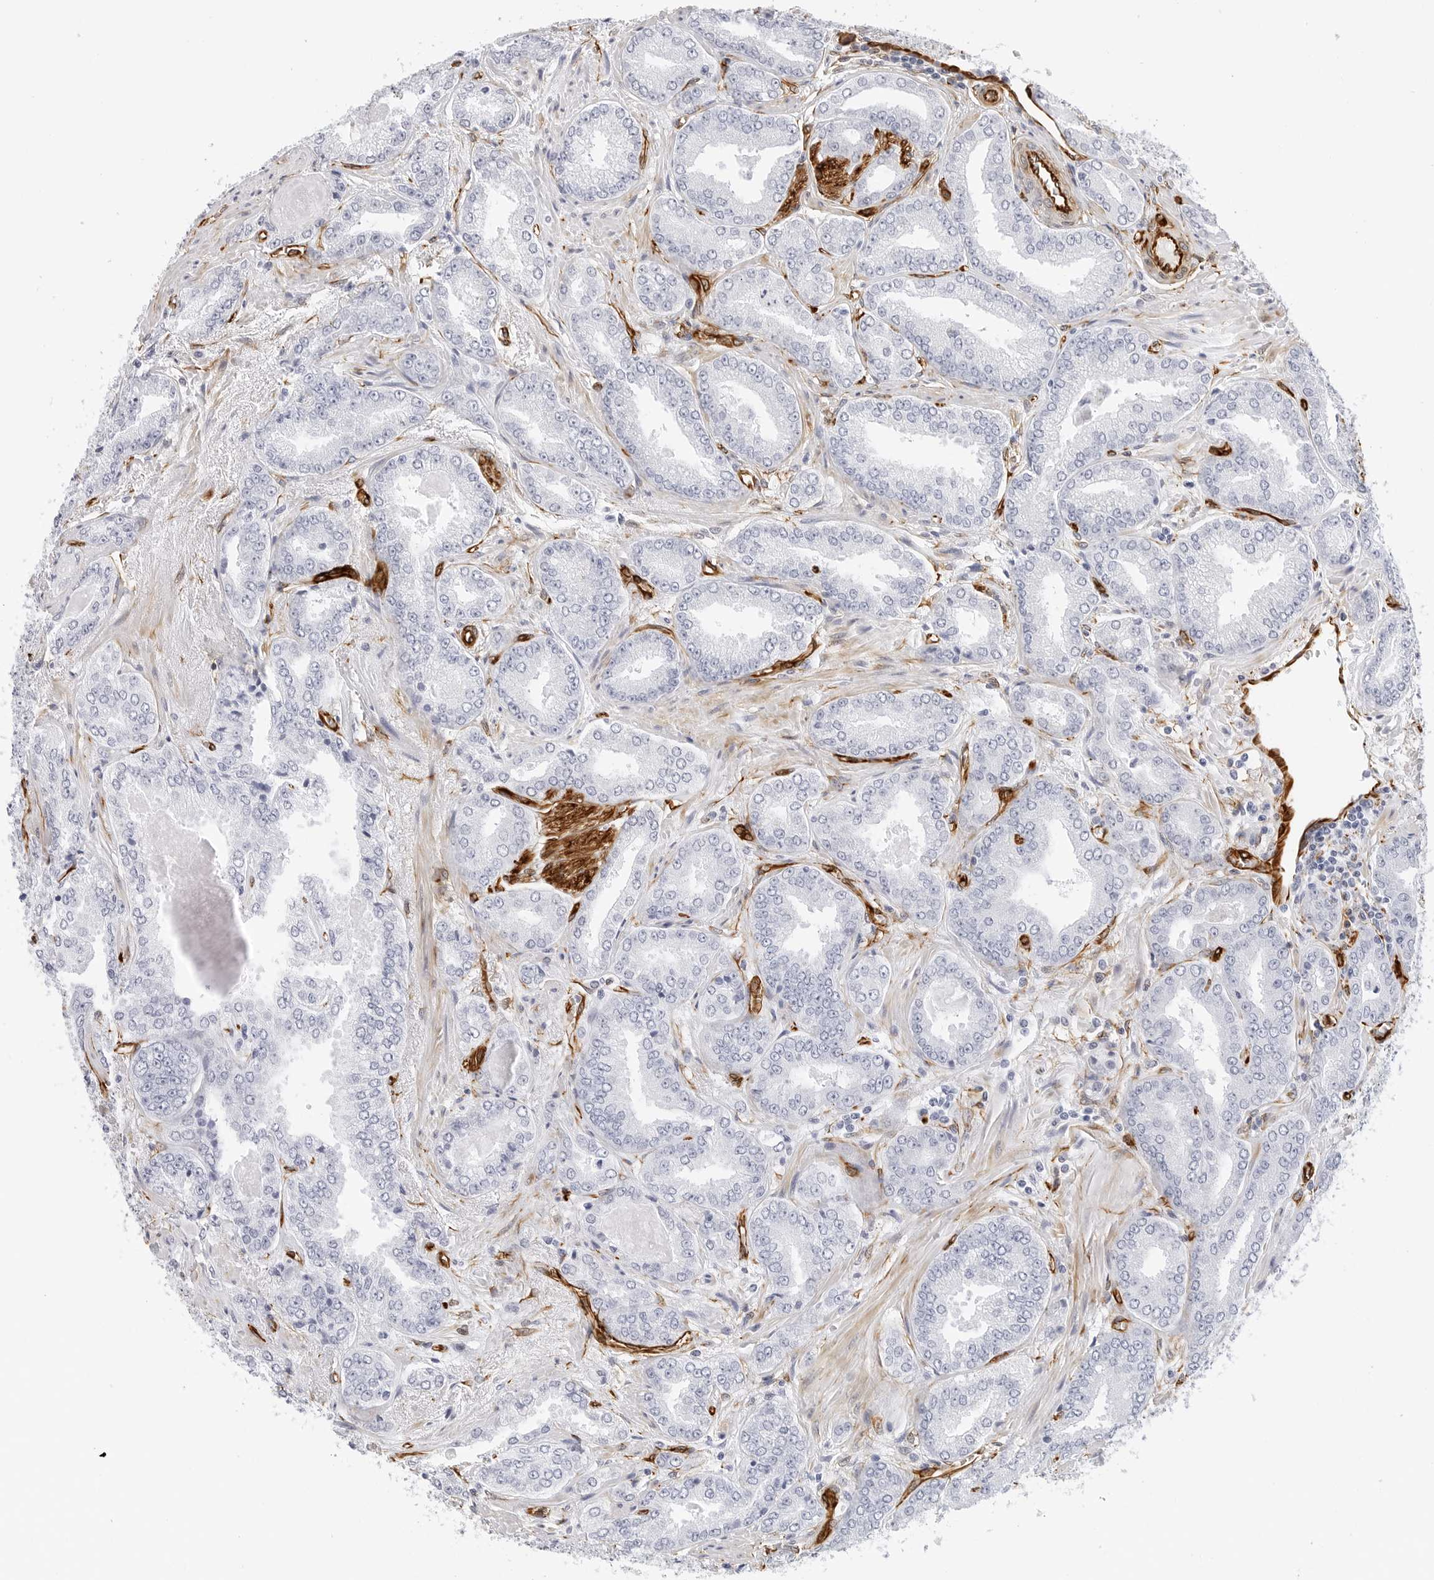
{"staining": {"intensity": "negative", "quantity": "none", "location": "none"}, "tissue": "prostate cancer", "cell_type": "Tumor cells", "image_type": "cancer", "snomed": [{"axis": "morphology", "description": "Adenocarcinoma, High grade"}, {"axis": "topography", "description": "Prostate"}], "caption": "An immunohistochemistry (IHC) histopathology image of adenocarcinoma (high-grade) (prostate) is shown. There is no staining in tumor cells of adenocarcinoma (high-grade) (prostate).", "gene": "NES", "patient": {"sex": "male", "age": 71}}